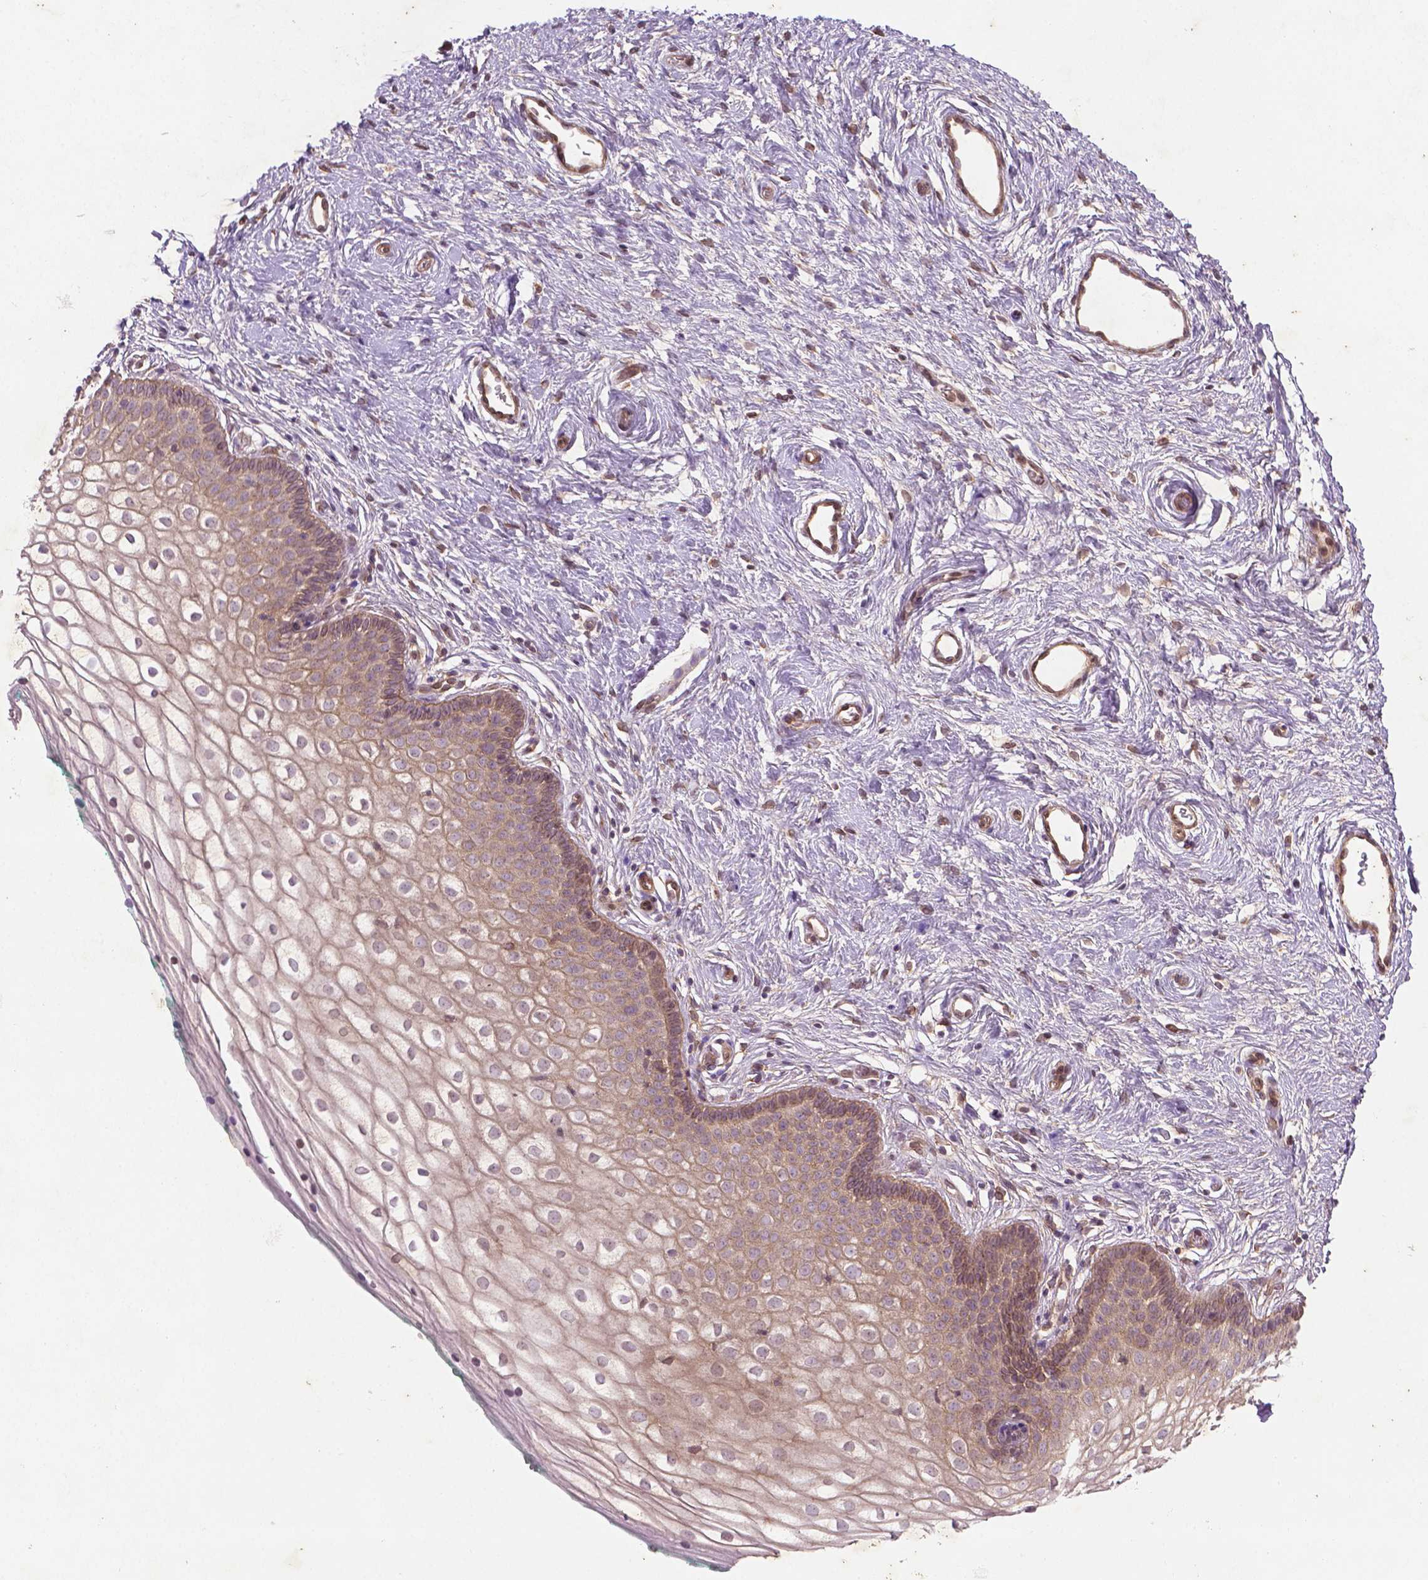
{"staining": {"intensity": "weak", "quantity": "25%-75%", "location": "cytoplasmic/membranous"}, "tissue": "vagina", "cell_type": "Squamous epithelial cells", "image_type": "normal", "snomed": [{"axis": "morphology", "description": "Normal tissue, NOS"}, {"axis": "topography", "description": "Vagina"}], "caption": "Benign vagina reveals weak cytoplasmic/membranous staining in approximately 25%-75% of squamous epithelial cells.", "gene": "TCHP", "patient": {"sex": "female", "age": 36}}